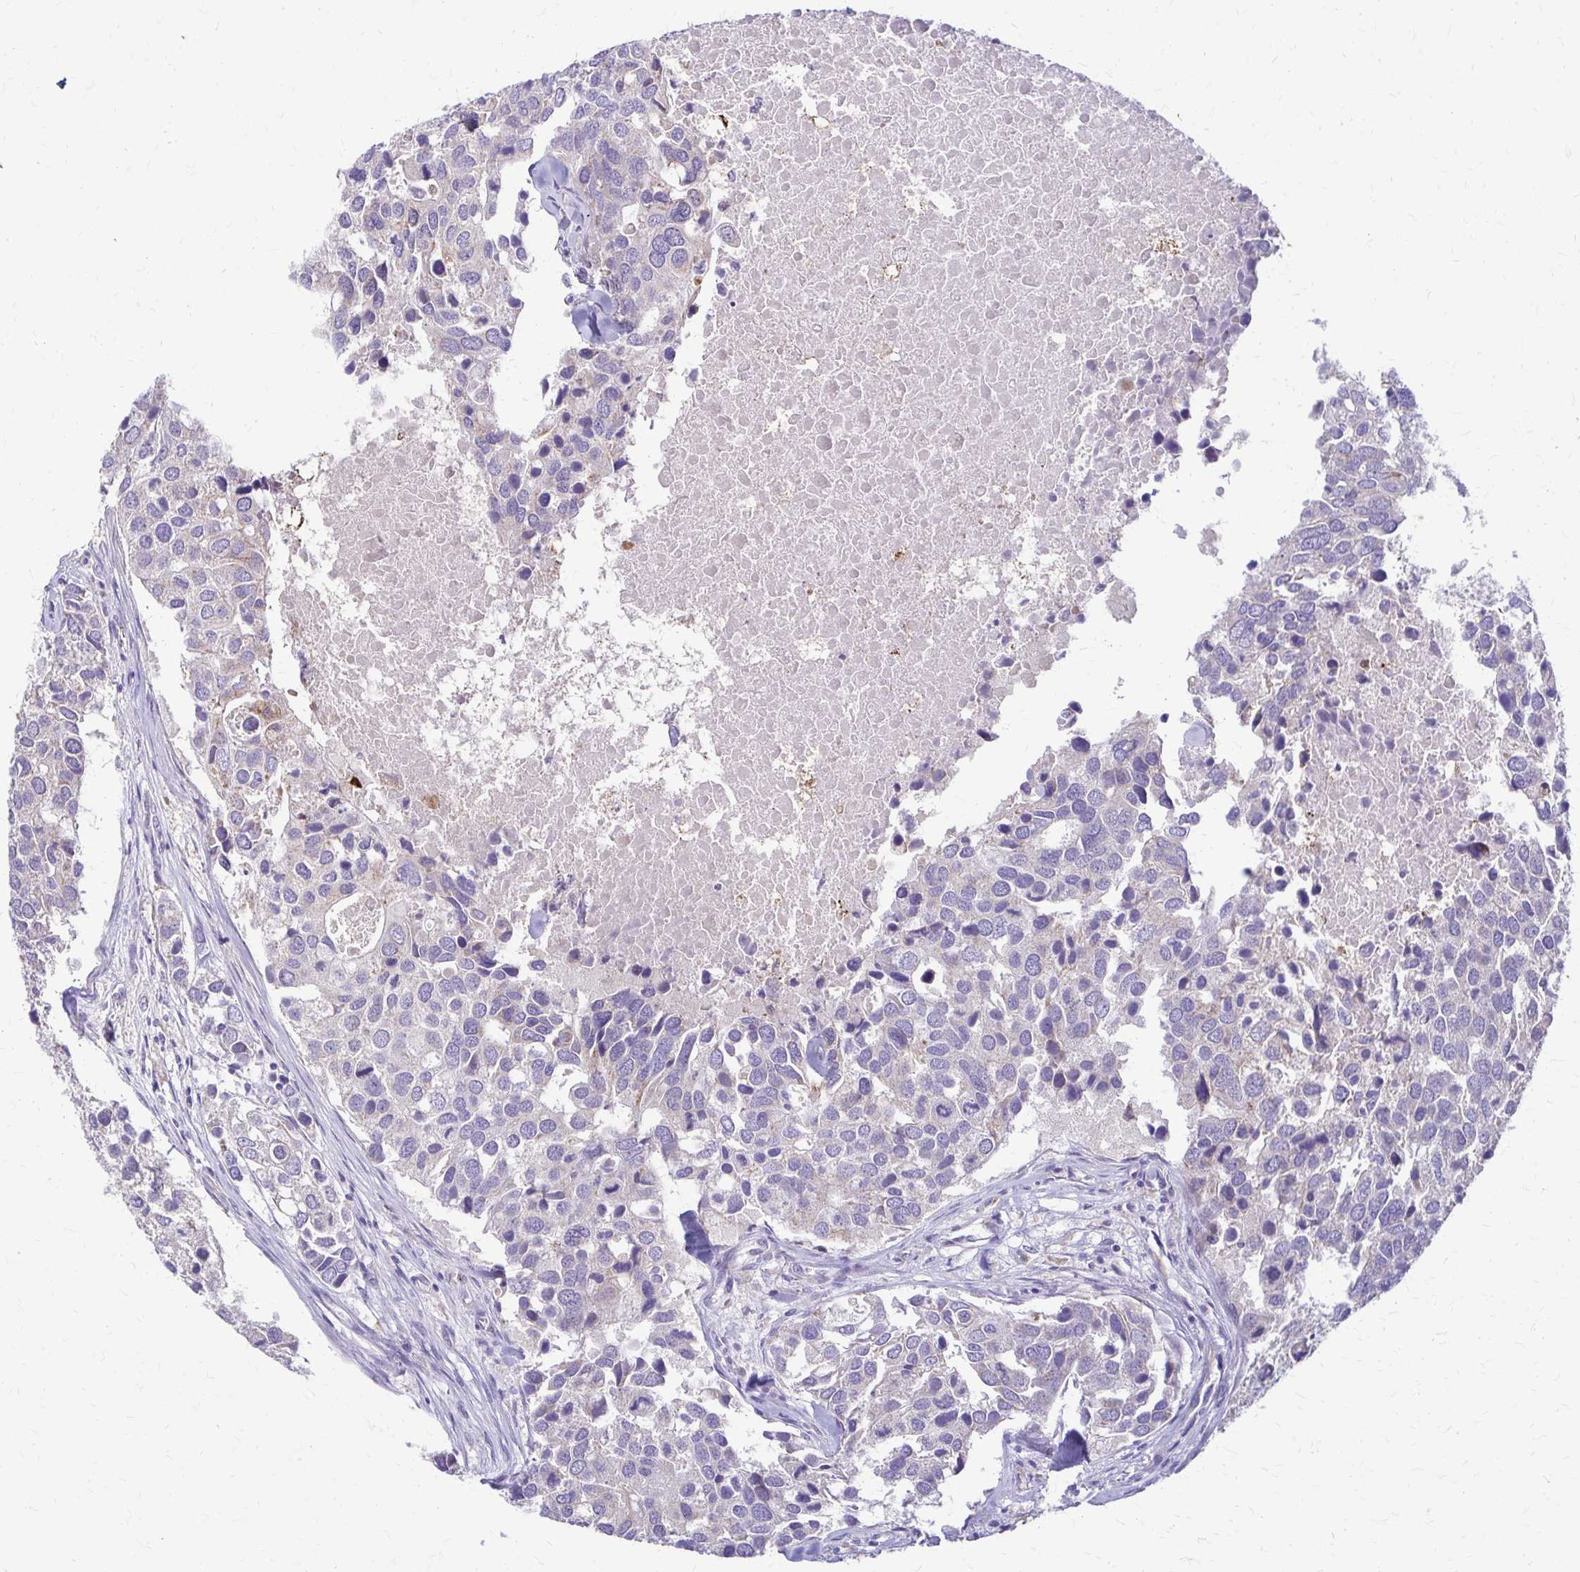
{"staining": {"intensity": "negative", "quantity": "none", "location": "none"}, "tissue": "breast cancer", "cell_type": "Tumor cells", "image_type": "cancer", "snomed": [{"axis": "morphology", "description": "Duct carcinoma"}, {"axis": "topography", "description": "Breast"}], "caption": "Immunohistochemical staining of breast cancer displays no significant expression in tumor cells. (Brightfield microscopy of DAB (3,3'-diaminobenzidine) IHC at high magnification).", "gene": "SAMD13", "patient": {"sex": "female", "age": 83}}